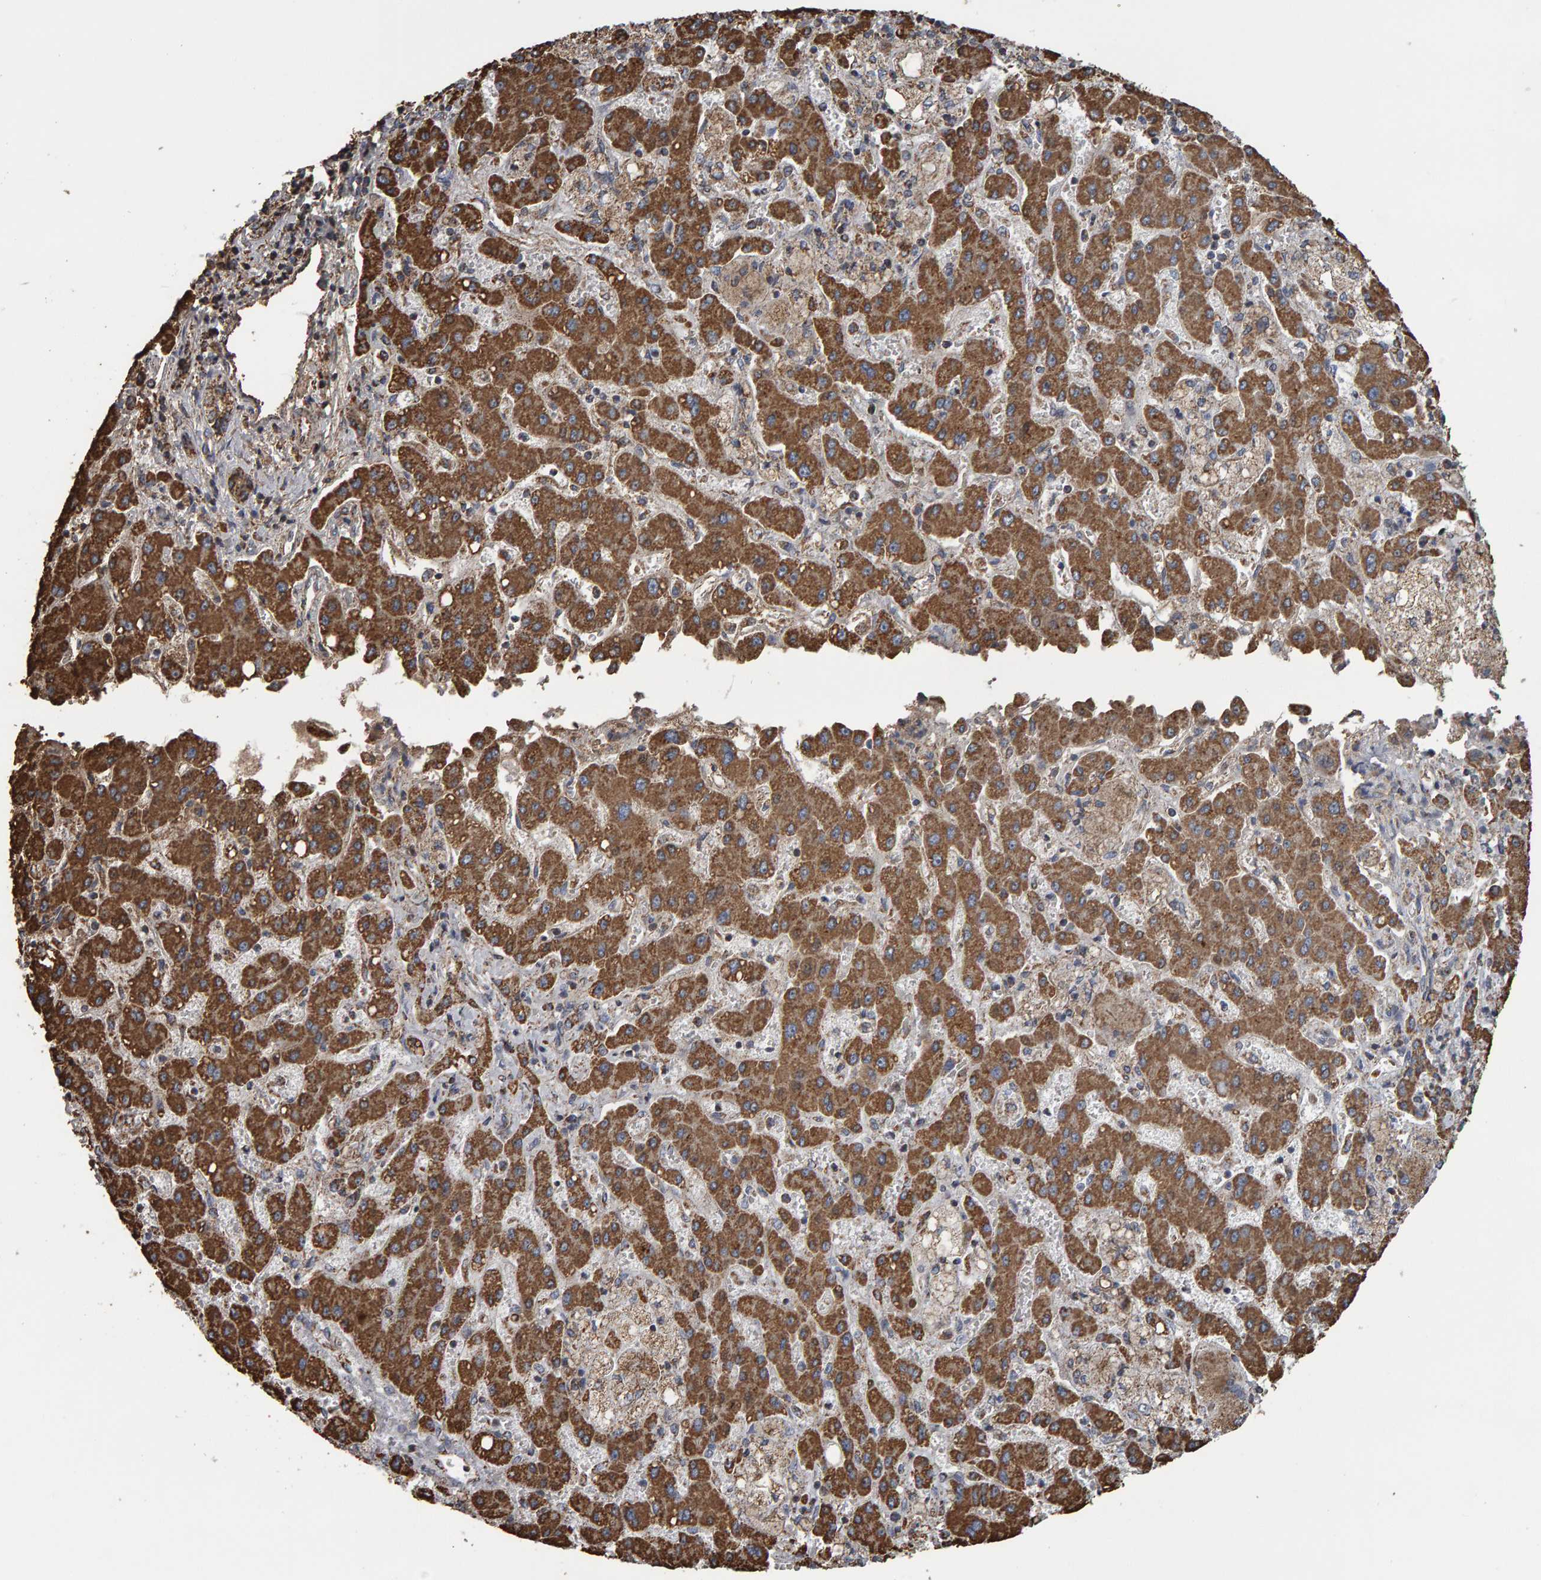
{"staining": {"intensity": "moderate", "quantity": ">75%", "location": "cytoplasmic/membranous"}, "tissue": "liver cancer", "cell_type": "Tumor cells", "image_type": "cancer", "snomed": [{"axis": "morphology", "description": "Cholangiocarcinoma"}, {"axis": "topography", "description": "Liver"}], "caption": "Human cholangiocarcinoma (liver) stained for a protein (brown) reveals moderate cytoplasmic/membranous positive expression in about >75% of tumor cells.", "gene": "TOM1L1", "patient": {"sex": "male", "age": 50}}